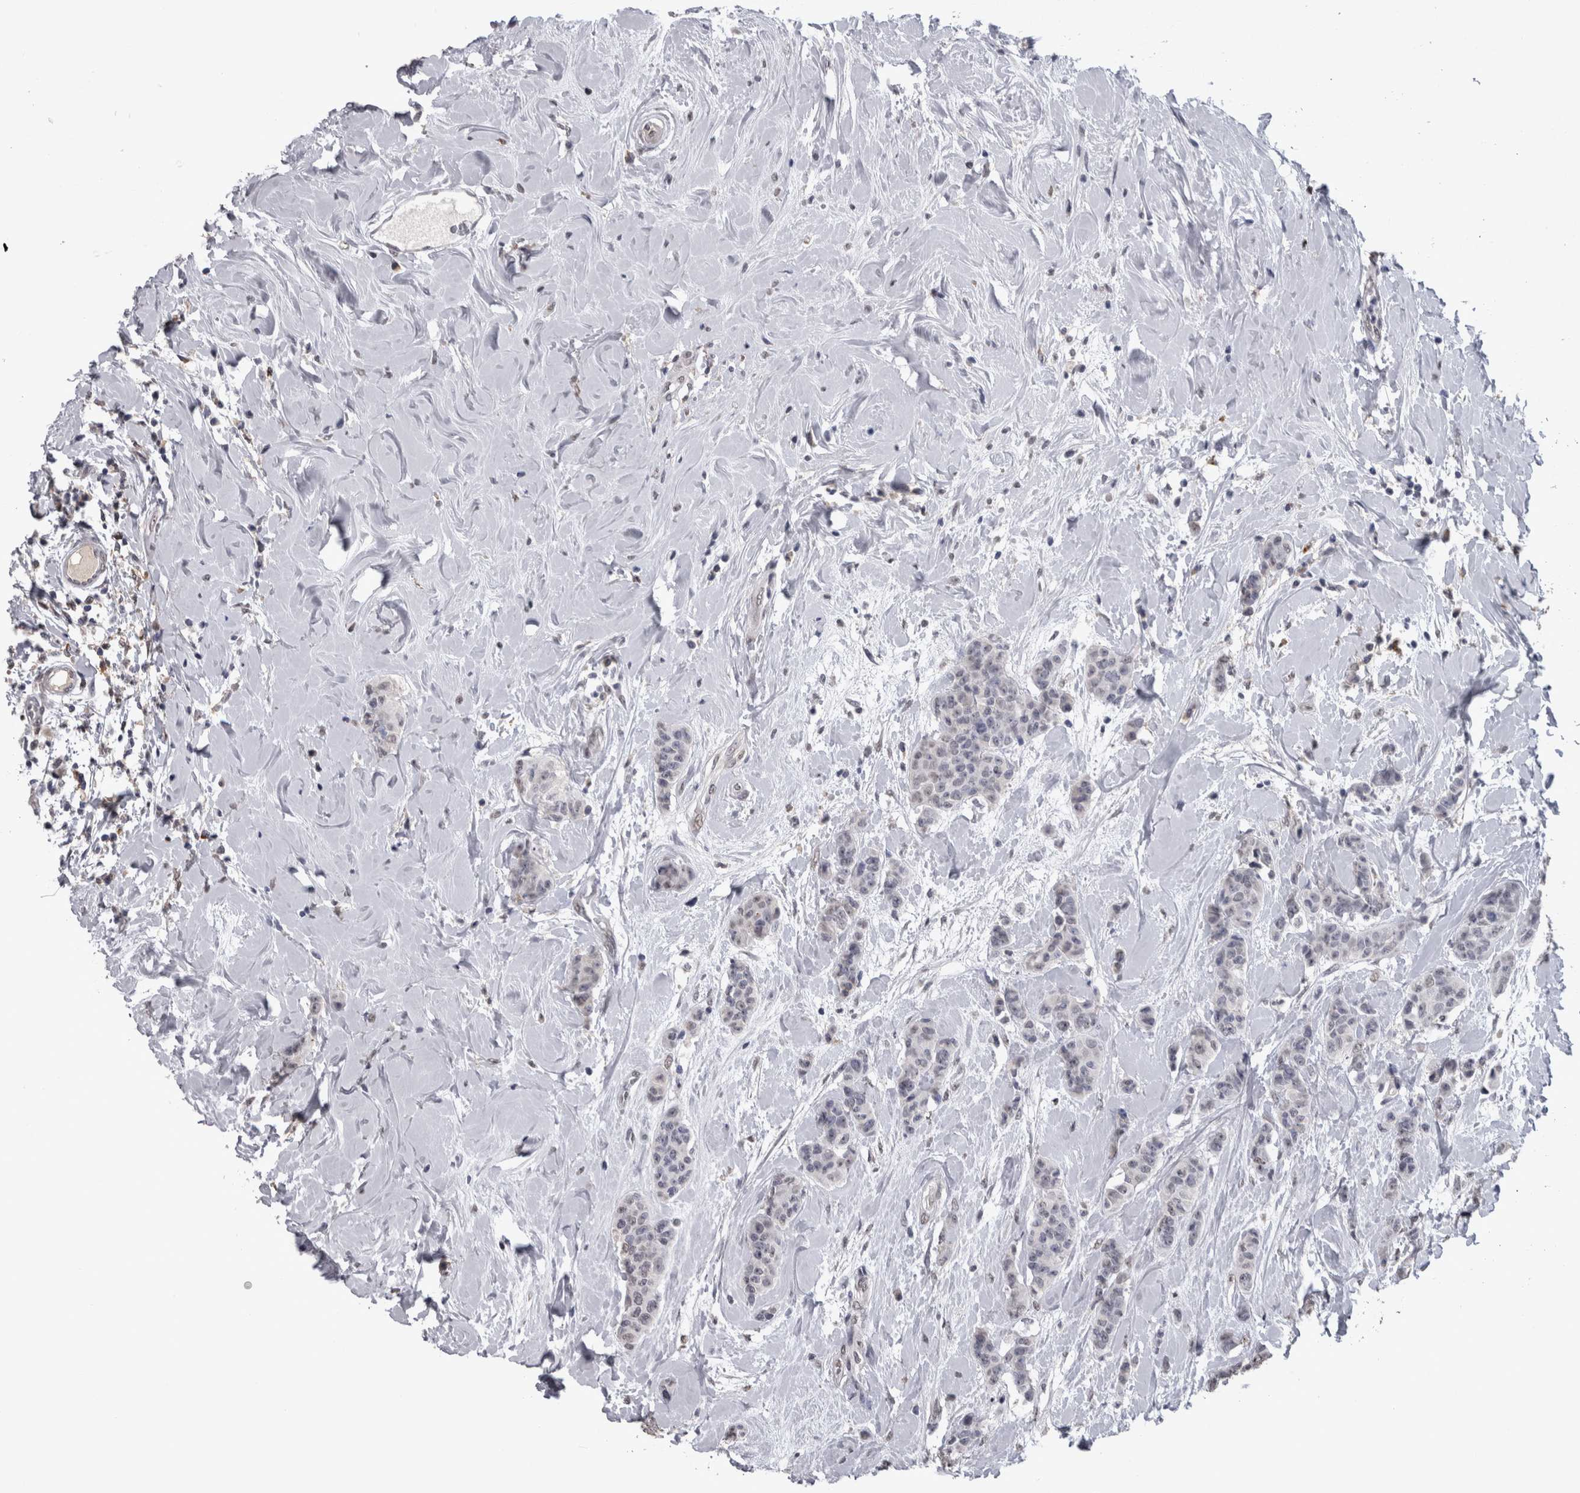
{"staining": {"intensity": "negative", "quantity": "none", "location": "none"}, "tissue": "breast cancer", "cell_type": "Tumor cells", "image_type": "cancer", "snomed": [{"axis": "morphology", "description": "Normal tissue, NOS"}, {"axis": "morphology", "description": "Duct carcinoma"}, {"axis": "topography", "description": "Breast"}], "caption": "Human breast cancer (infiltrating ductal carcinoma) stained for a protein using immunohistochemistry demonstrates no expression in tumor cells.", "gene": "PAX5", "patient": {"sex": "female", "age": 40}}